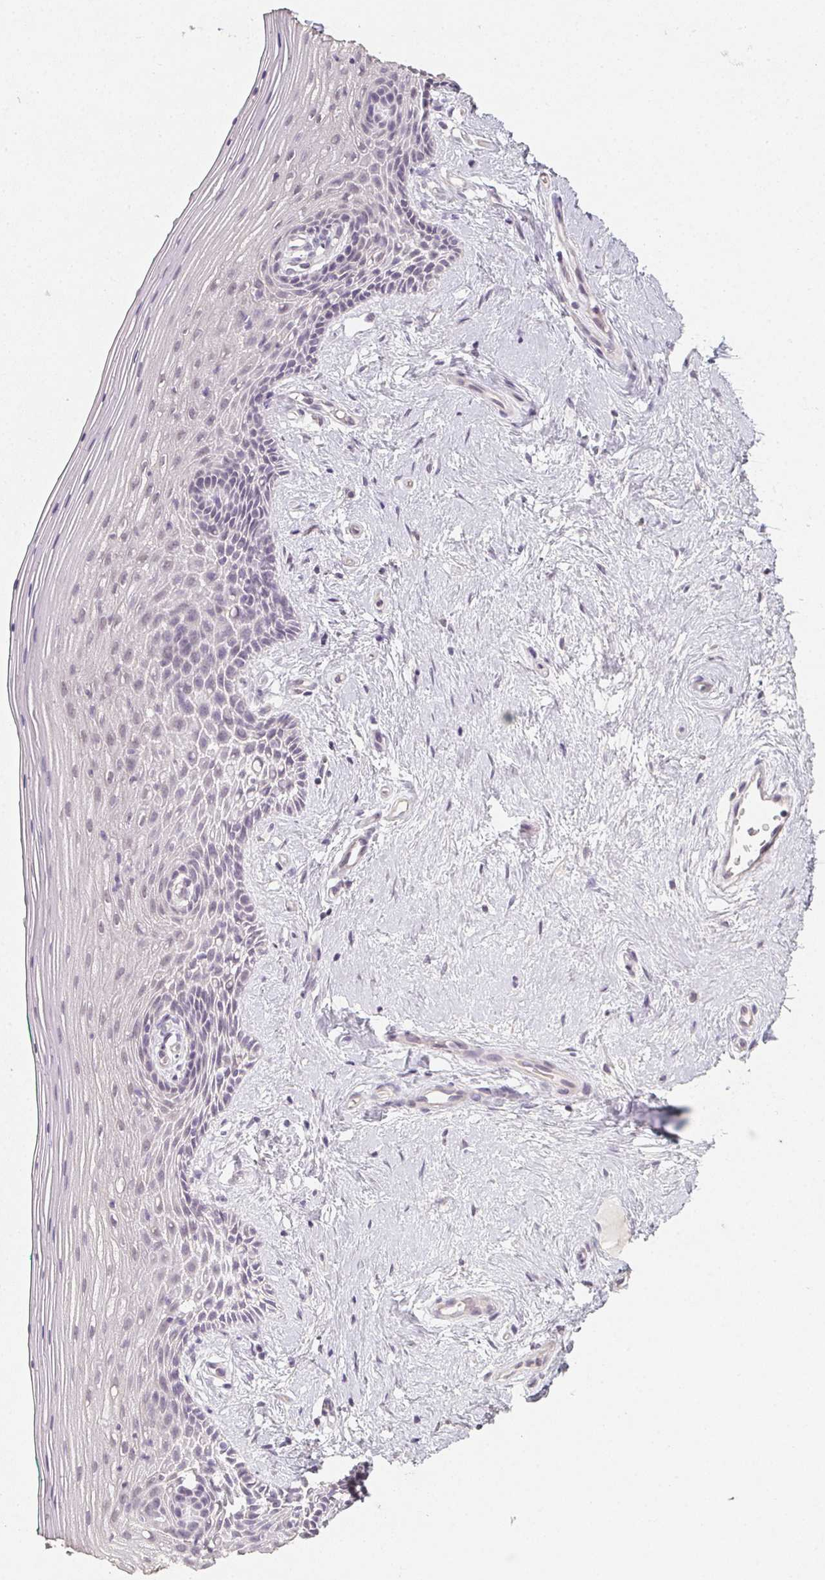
{"staining": {"intensity": "negative", "quantity": "none", "location": "none"}, "tissue": "vagina", "cell_type": "Squamous epithelial cells", "image_type": "normal", "snomed": [{"axis": "morphology", "description": "Normal tissue, NOS"}, {"axis": "topography", "description": "Vagina"}], "caption": "Squamous epithelial cells show no significant staining in unremarkable vagina.", "gene": "SOAT1", "patient": {"sex": "female", "age": 45}}